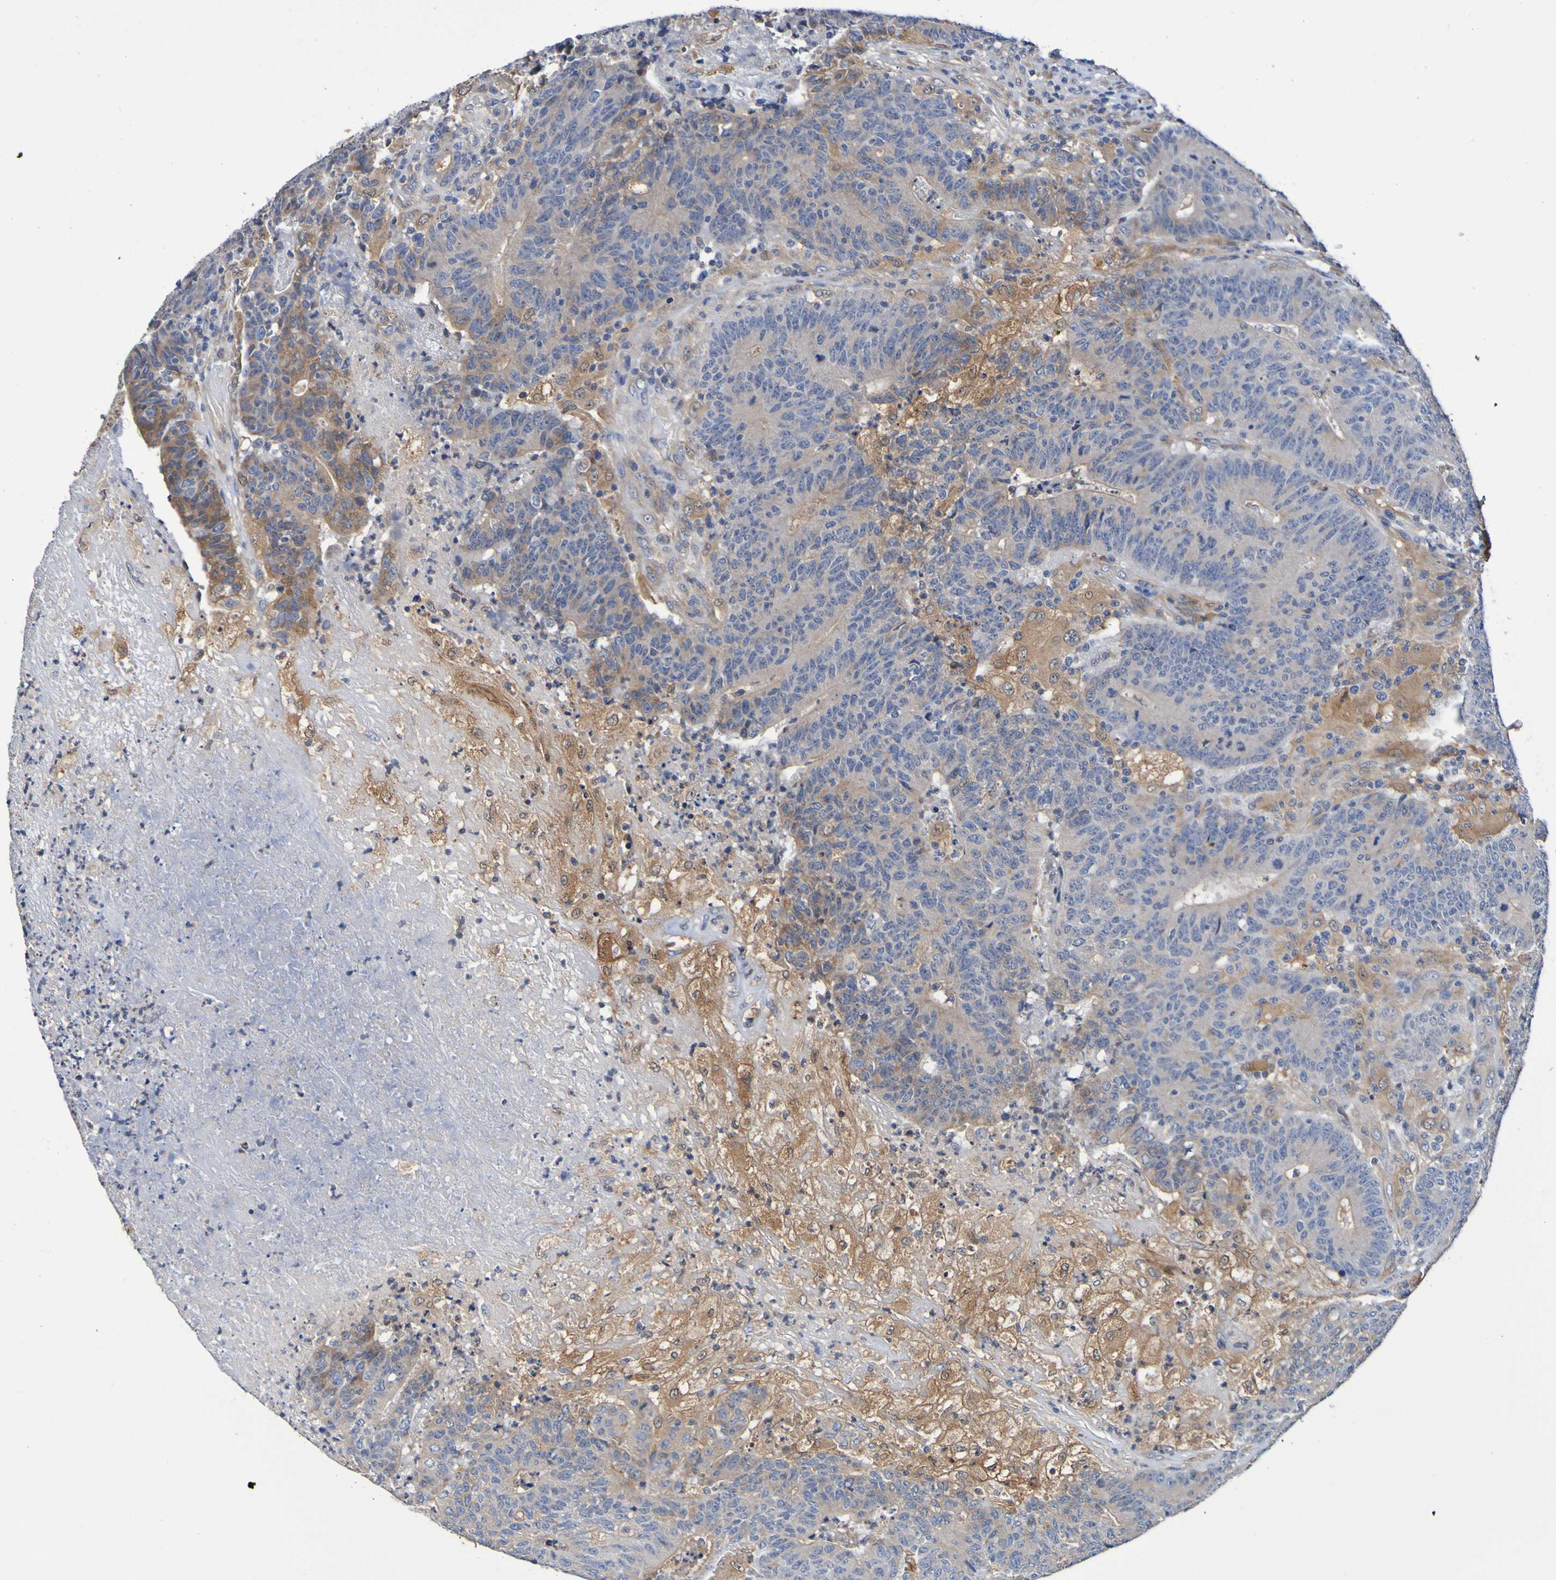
{"staining": {"intensity": "weak", "quantity": ">75%", "location": "cytoplasmic/membranous"}, "tissue": "colorectal cancer", "cell_type": "Tumor cells", "image_type": "cancer", "snomed": [{"axis": "morphology", "description": "Normal tissue, NOS"}, {"axis": "morphology", "description": "Adenocarcinoma, NOS"}, {"axis": "topography", "description": "Colon"}], "caption": "Colorectal cancer (adenocarcinoma) stained with DAB (3,3'-diaminobenzidine) IHC reveals low levels of weak cytoplasmic/membranous positivity in about >75% of tumor cells.", "gene": "METAP2", "patient": {"sex": "female", "age": 75}}